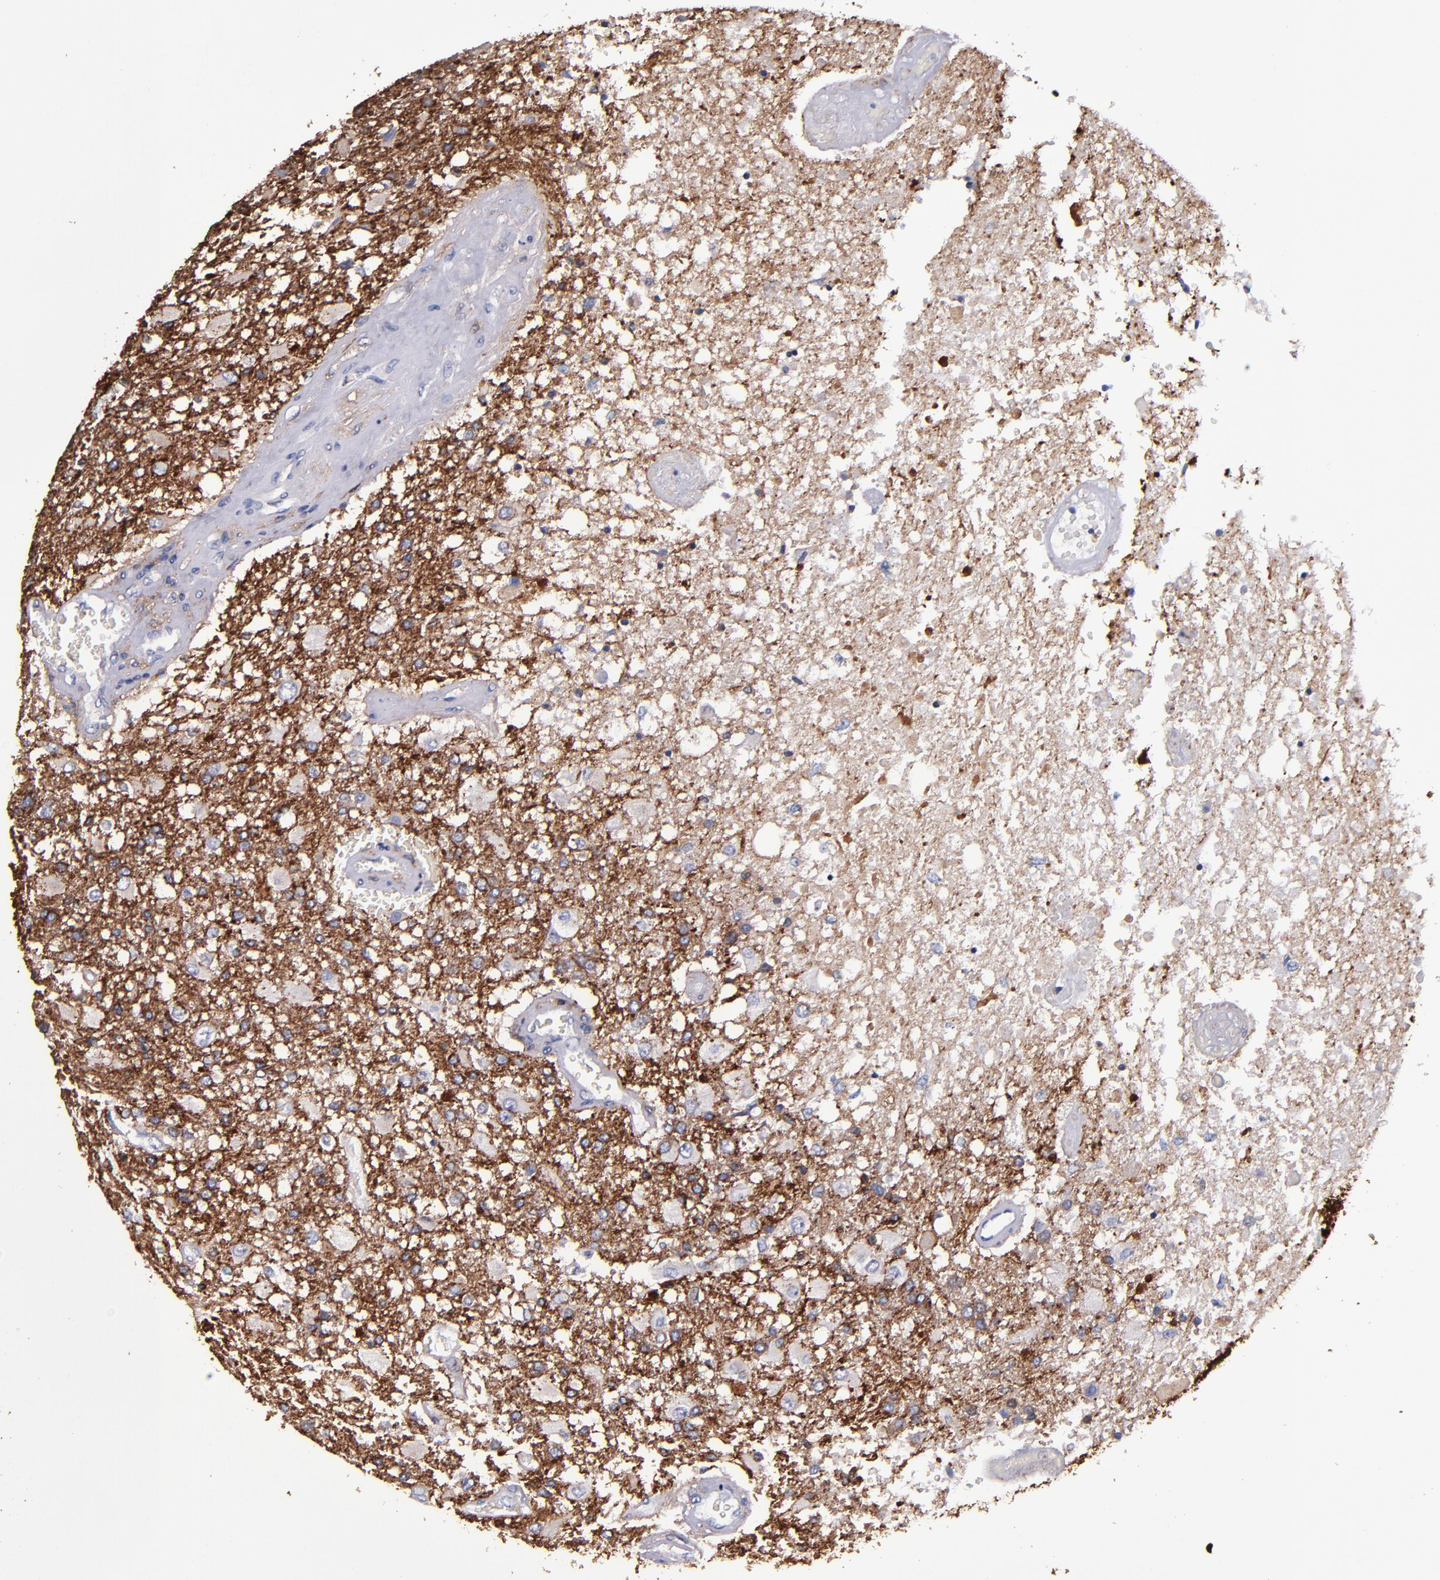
{"staining": {"intensity": "strong", "quantity": "25%-75%", "location": "cytoplasmic/membranous"}, "tissue": "glioma", "cell_type": "Tumor cells", "image_type": "cancer", "snomed": [{"axis": "morphology", "description": "Glioma, malignant, High grade"}, {"axis": "topography", "description": "Cerebral cortex"}], "caption": "DAB (3,3'-diaminobenzidine) immunohistochemical staining of malignant high-grade glioma demonstrates strong cytoplasmic/membranous protein positivity in approximately 25%-75% of tumor cells.", "gene": "SIRPA", "patient": {"sex": "male", "age": 79}}